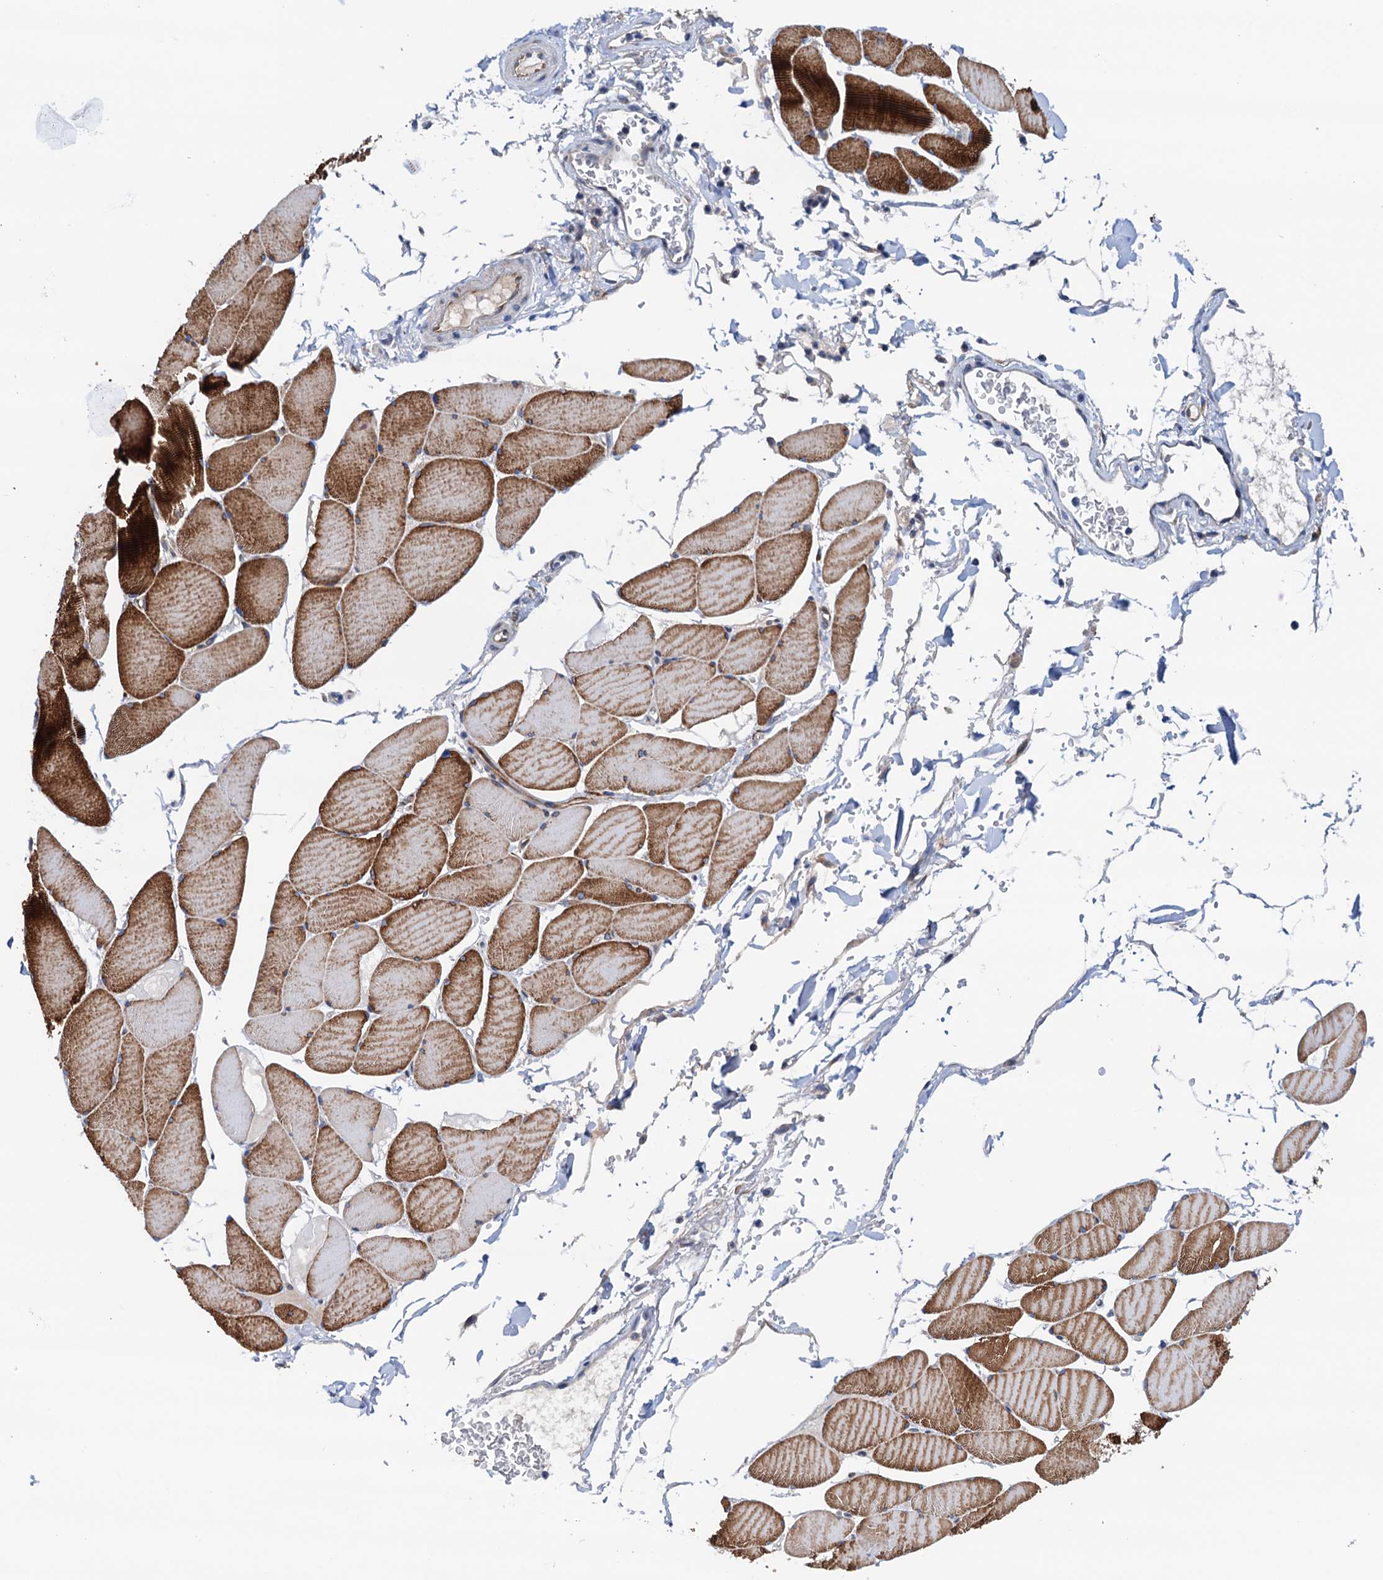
{"staining": {"intensity": "strong", "quantity": "25%-75%", "location": "cytoplasmic/membranous"}, "tissue": "skeletal muscle", "cell_type": "Myocytes", "image_type": "normal", "snomed": [{"axis": "morphology", "description": "Normal tissue, NOS"}, {"axis": "topography", "description": "Skeletal muscle"}, {"axis": "topography", "description": "Head-Neck"}], "caption": "A histopathology image of skeletal muscle stained for a protein exhibits strong cytoplasmic/membranous brown staining in myocytes.", "gene": "RASSF9", "patient": {"sex": "male", "age": 66}}